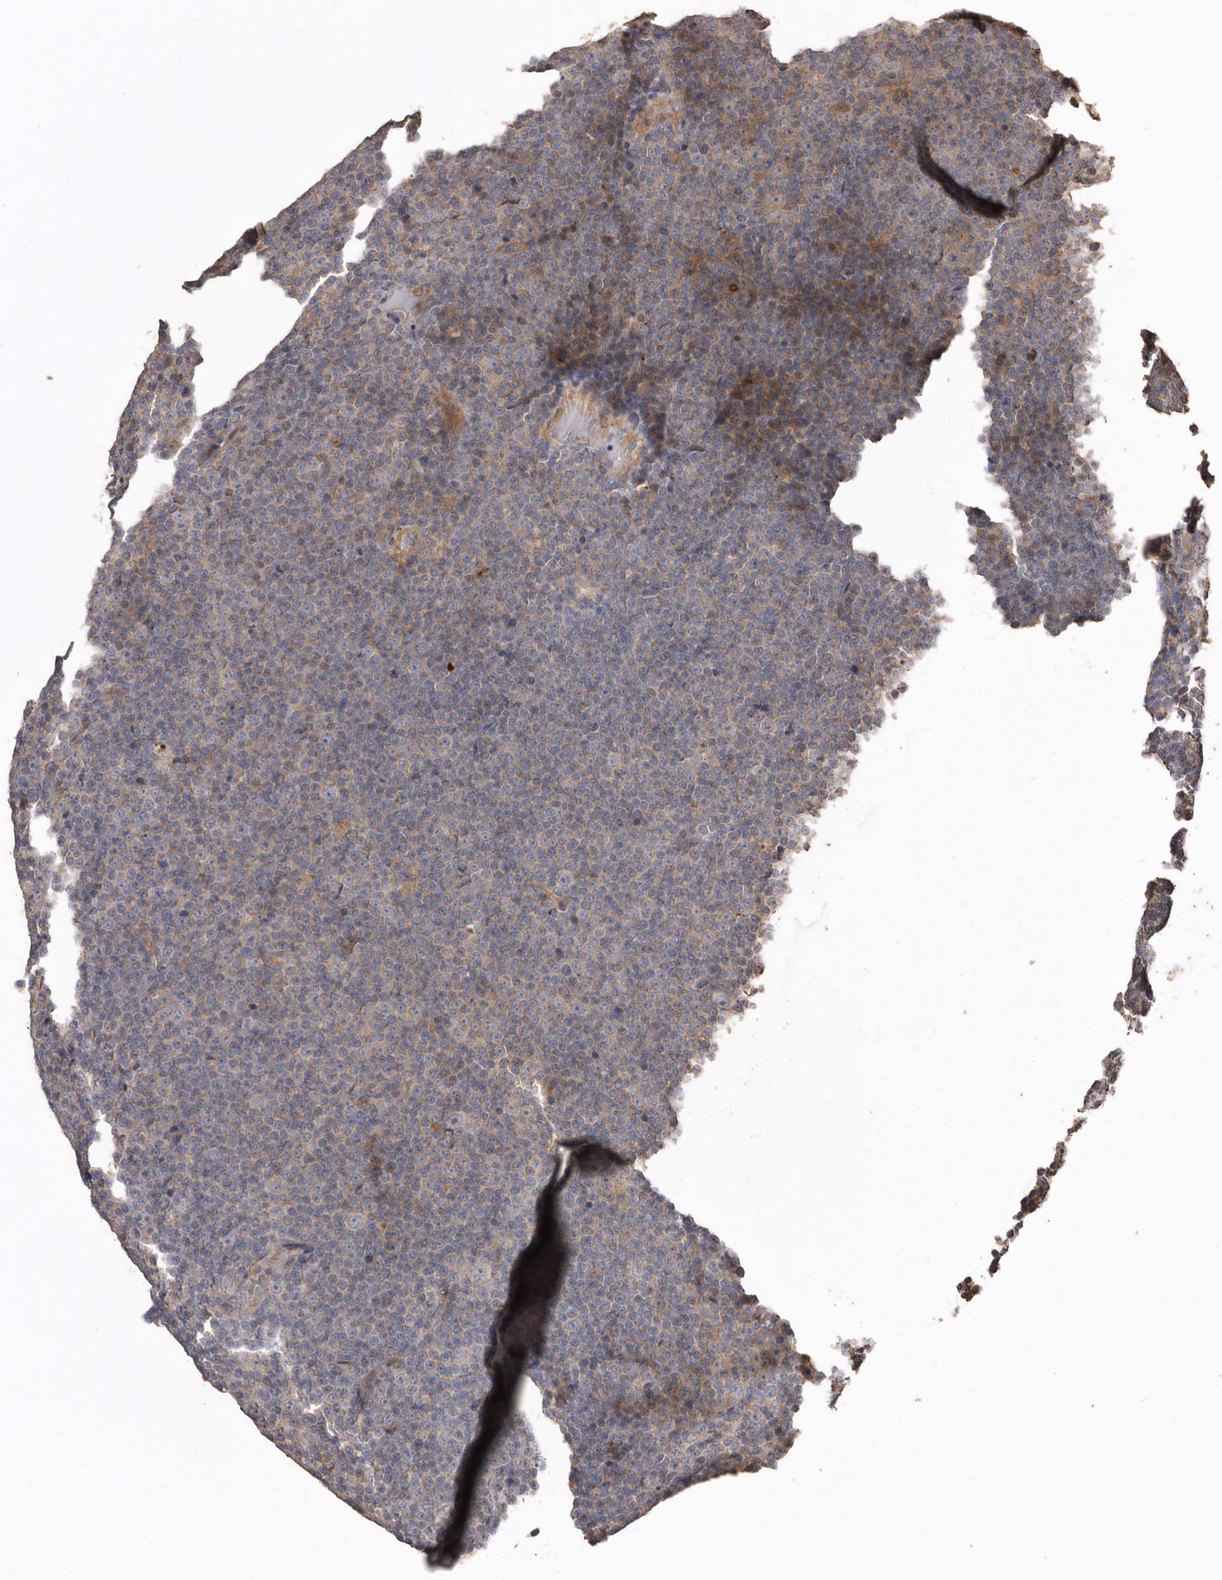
{"staining": {"intensity": "weak", "quantity": "<25%", "location": "cytoplasmic/membranous"}, "tissue": "lymphoma", "cell_type": "Tumor cells", "image_type": "cancer", "snomed": [{"axis": "morphology", "description": "Malignant lymphoma, non-Hodgkin's type, Low grade"}, {"axis": "topography", "description": "Lymph node"}], "caption": "This is an immunohistochemistry (IHC) histopathology image of malignant lymphoma, non-Hodgkin's type (low-grade). There is no staining in tumor cells.", "gene": "RWDD1", "patient": {"sex": "female", "age": 67}}